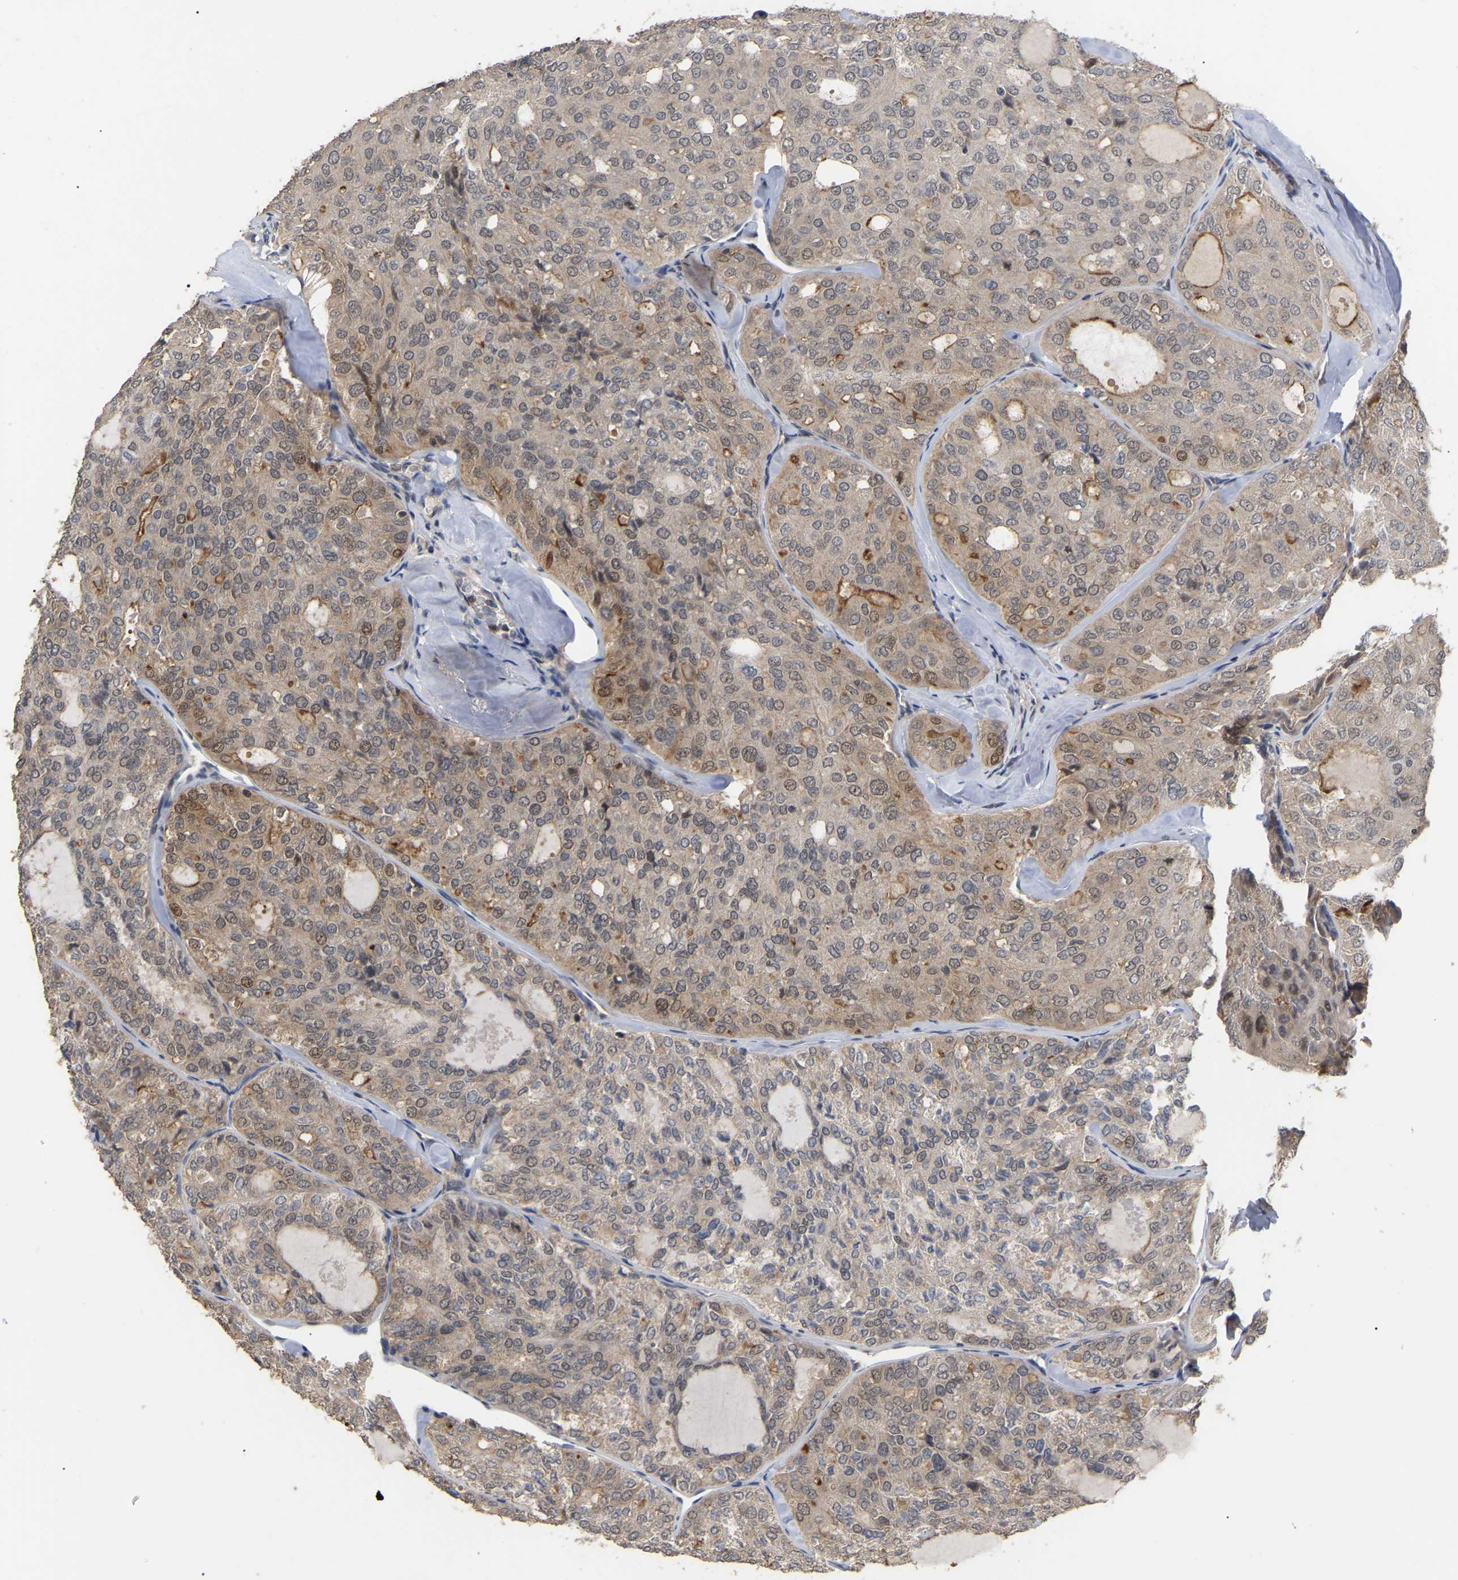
{"staining": {"intensity": "moderate", "quantity": "<25%", "location": "cytoplasmic/membranous,nuclear"}, "tissue": "thyroid cancer", "cell_type": "Tumor cells", "image_type": "cancer", "snomed": [{"axis": "morphology", "description": "Follicular adenoma carcinoma, NOS"}, {"axis": "topography", "description": "Thyroid gland"}], "caption": "Immunohistochemistry (IHC) micrograph of thyroid follicular adenoma carcinoma stained for a protein (brown), which shows low levels of moderate cytoplasmic/membranous and nuclear expression in about <25% of tumor cells.", "gene": "JAZF1", "patient": {"sex": "male", "age": 75}}